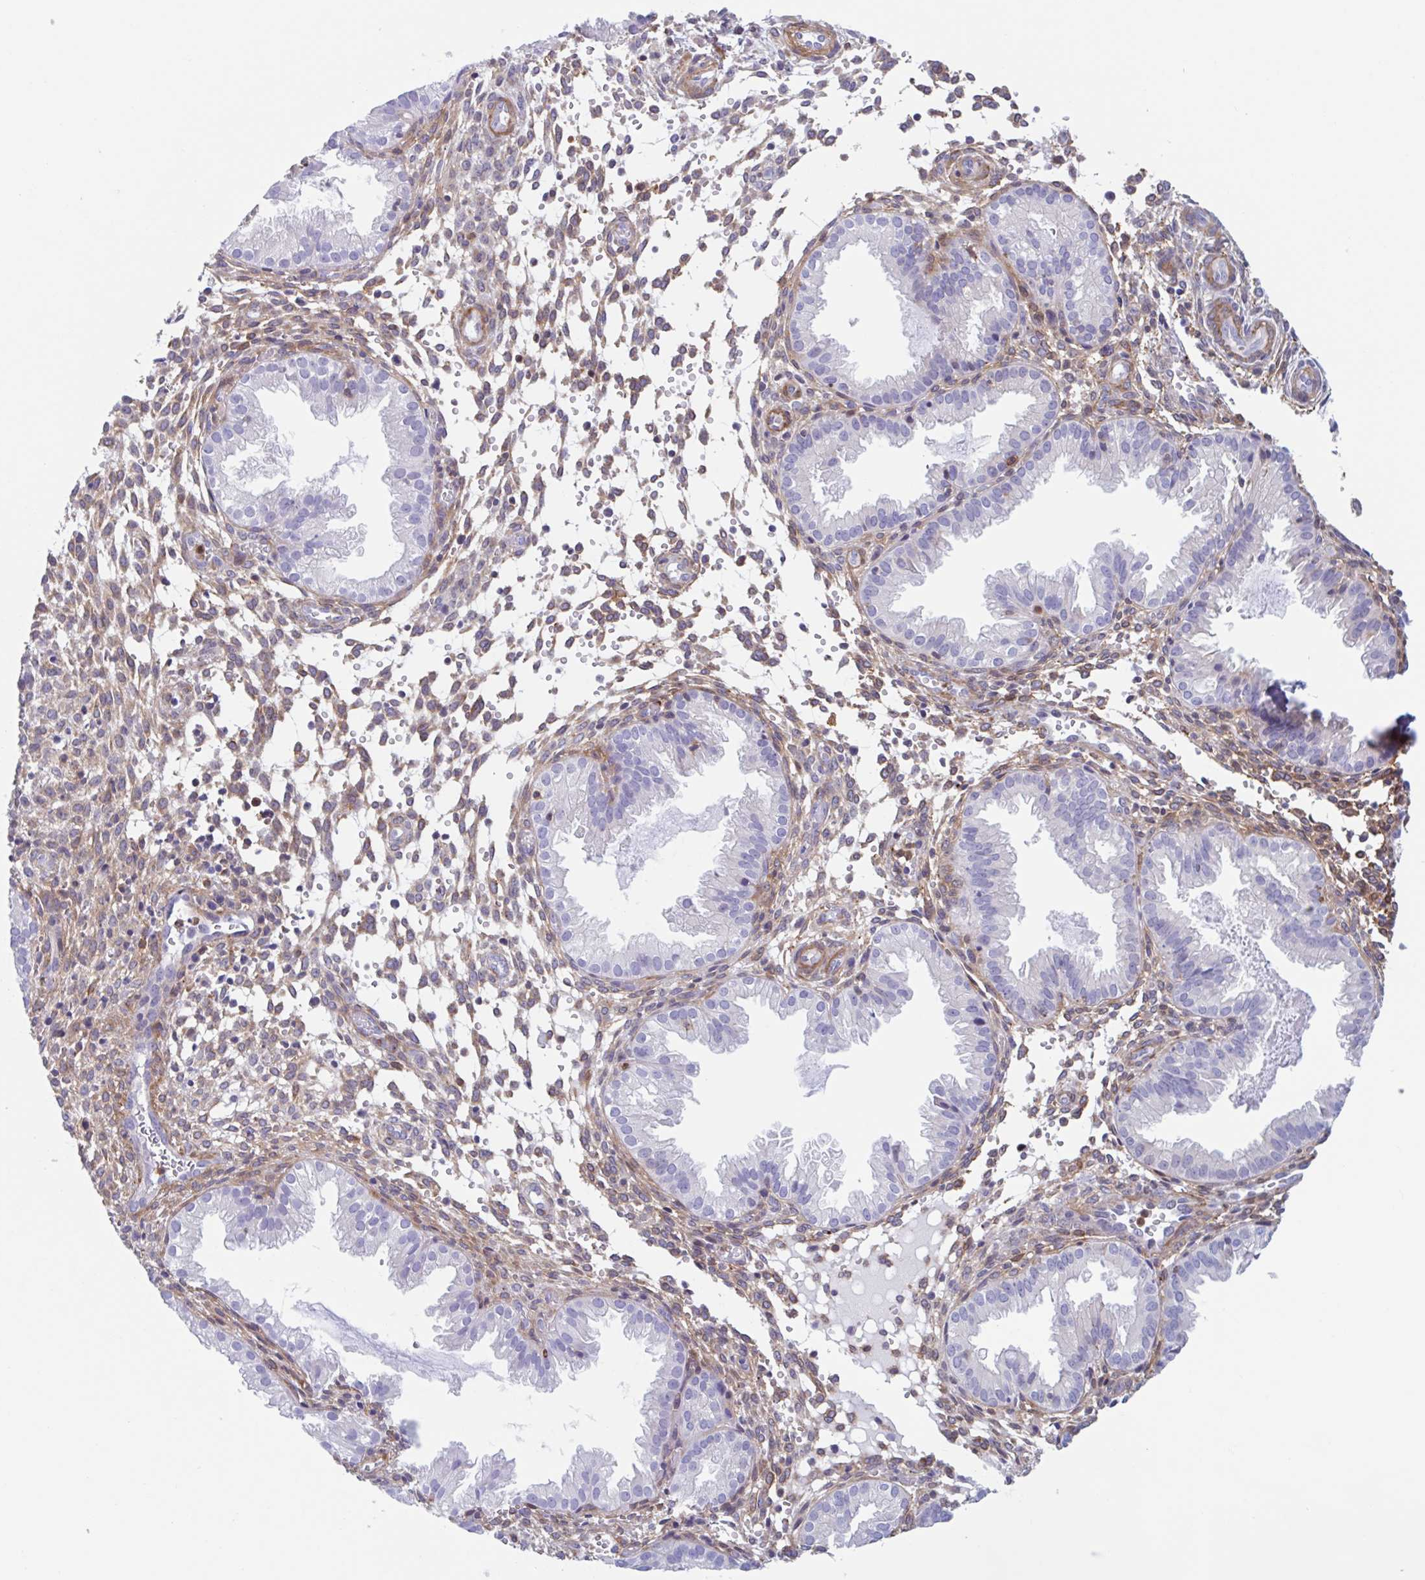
{"staining": {"intensity": "moderate", "quantity": "25%-75%", "location": "cytoplasmic/membranous"}, "tissue": "endometrium", "cell_type": "Cells in endometrial stroma", "image_type": "normal", "snomed": [{"axis": "morphology", "description": "Normal tissue, NOS"}, {"axis": "topography", "description": "Endometrium"}], "caption": "The photomicrograph displays immunohistochemical staining of unremarkable endometrium. There is moderate cytoplasmic/membranous expression is present in approximately 25%-75% of cells in endometrial stroma.", "gene": "EFHD1", "patient": {"sex": "female", "age": 33}}